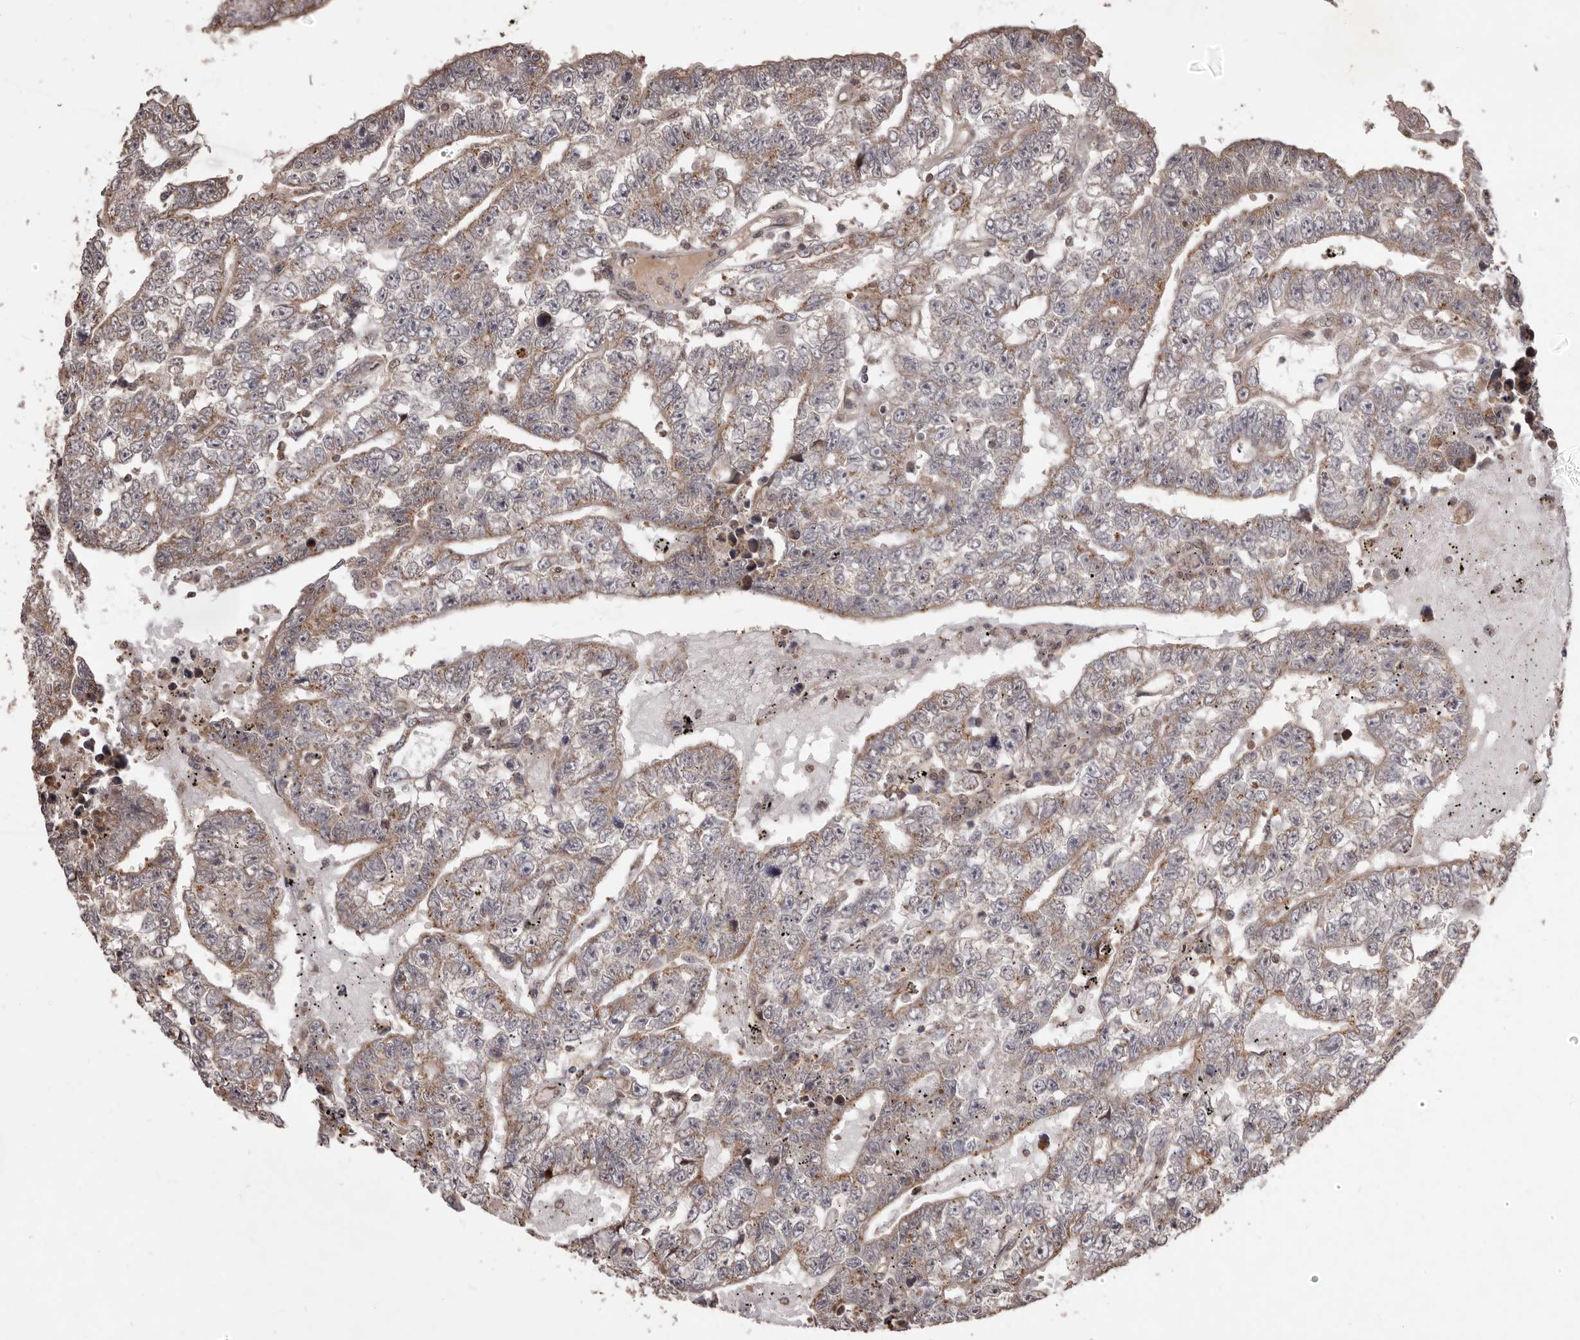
{"staining": {"intensity": "weak", "quantity": "<25%", "location": "cytoplasmic/membranous"}, "tissue": "testis cancer", "cell_type": "Tumor cells", "image_type": "cancer", "snomed": [{"axis": "morphology", "description": "Carcinoma, Embryonal, NOS"}, {"axis": "topography", "description": "Testis"}], "caption": "Immunohistochemistry (IHC) image of neoplastic tissue: human testis cancer stained with DAB demonstrates no significant protein expression in tumor cells. (DAB (3,3'-diaminobenzidine) immunohistochemistry (IHC), high magnification).", "gene": "MTO1", "patient": {"sex": "male", "age": 25}}